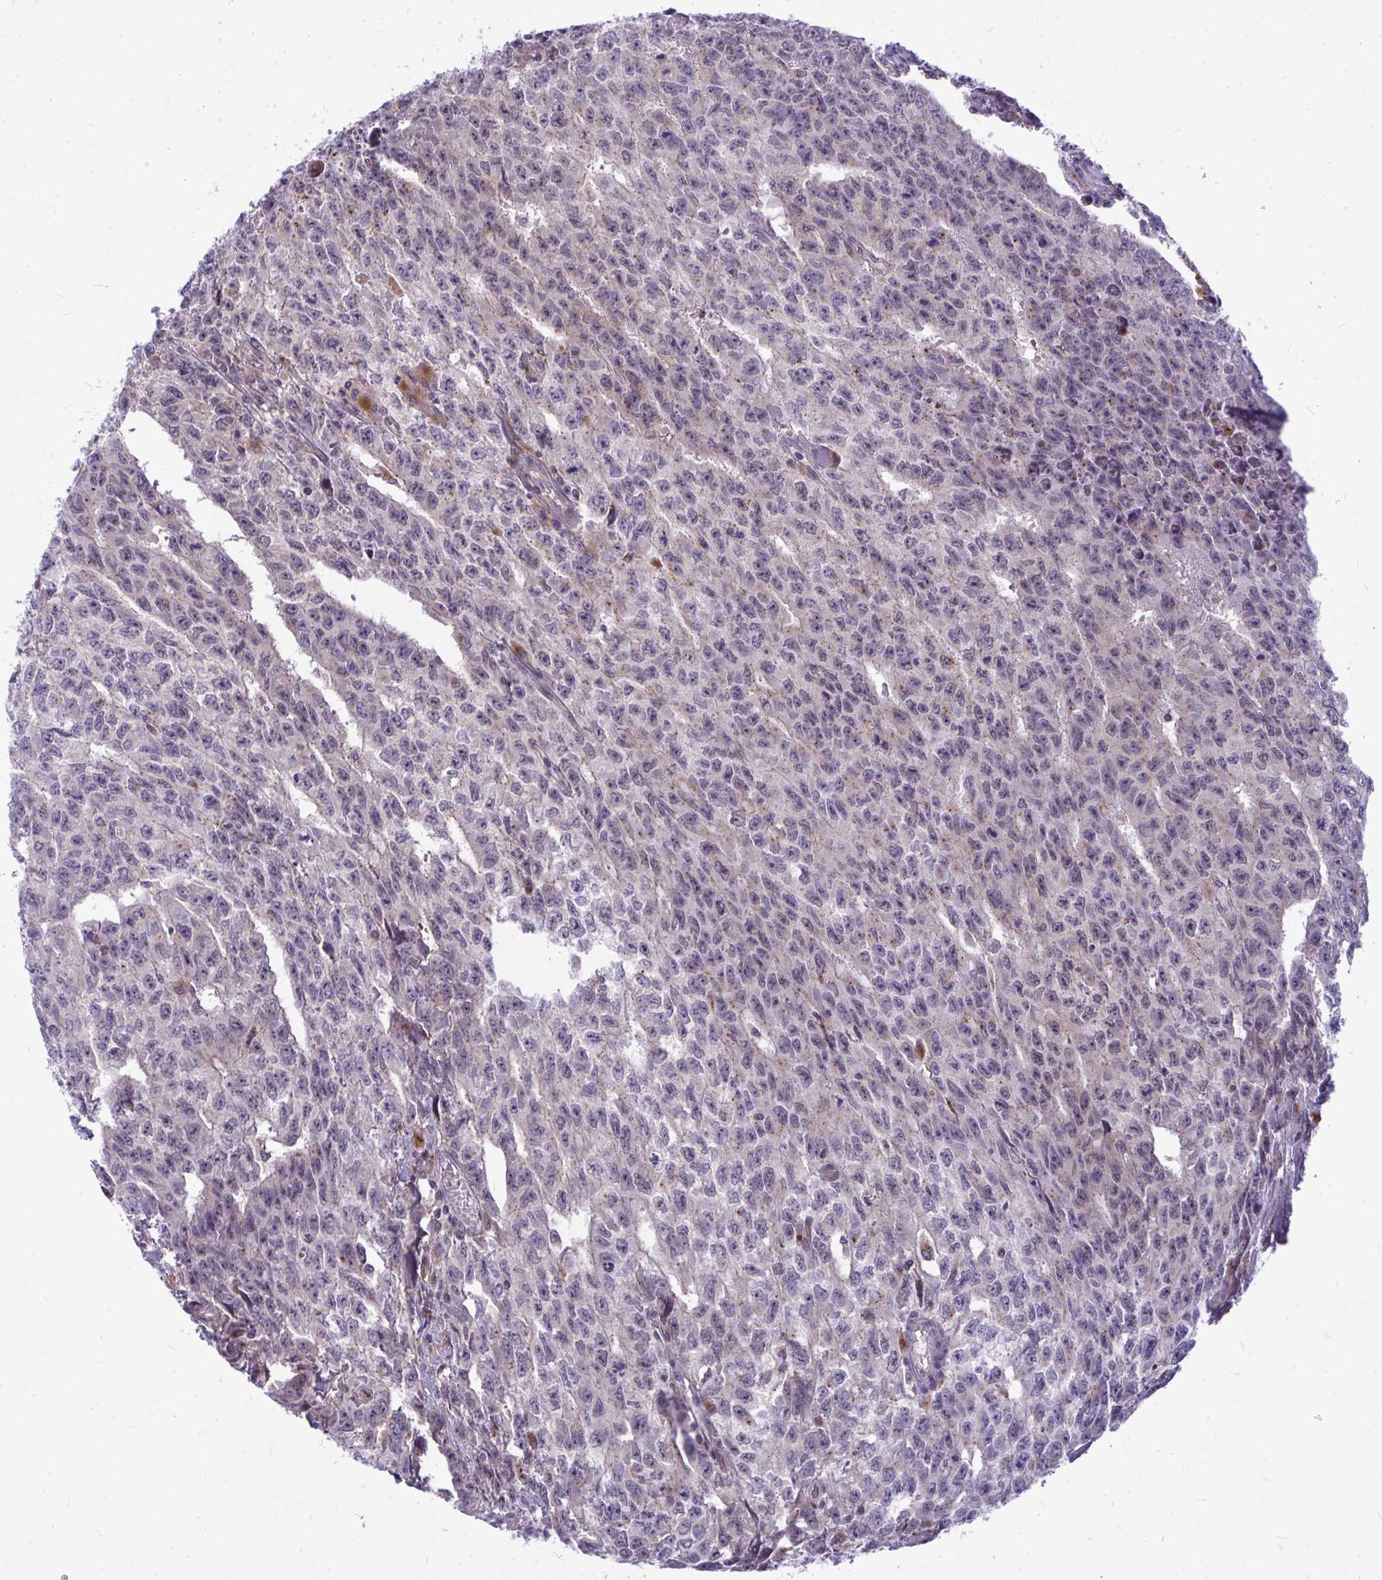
{"staining": {"intensity": "weak", "quantity": "<25%", "location": "cytoplasmic/membranous"}, "tissue": "testis cancer", "cell_type": "Tumor cells", "image_type": "cancer", "snomed": [{"axis": "morphology", "description": "Carcinoma, Embryonal, NOS"}, {"axis": "morphology", "description": "Teratoma, malignant, NOS"}, {"axis": "topography", "description": "Testis"}], "caption": "A micrograph of testis teratoma (malignant) stained for a protein shows no brown staining in tumor cells.", "gene": "ZSCAN25", "patient": {"sex": "male", "age": 24}}